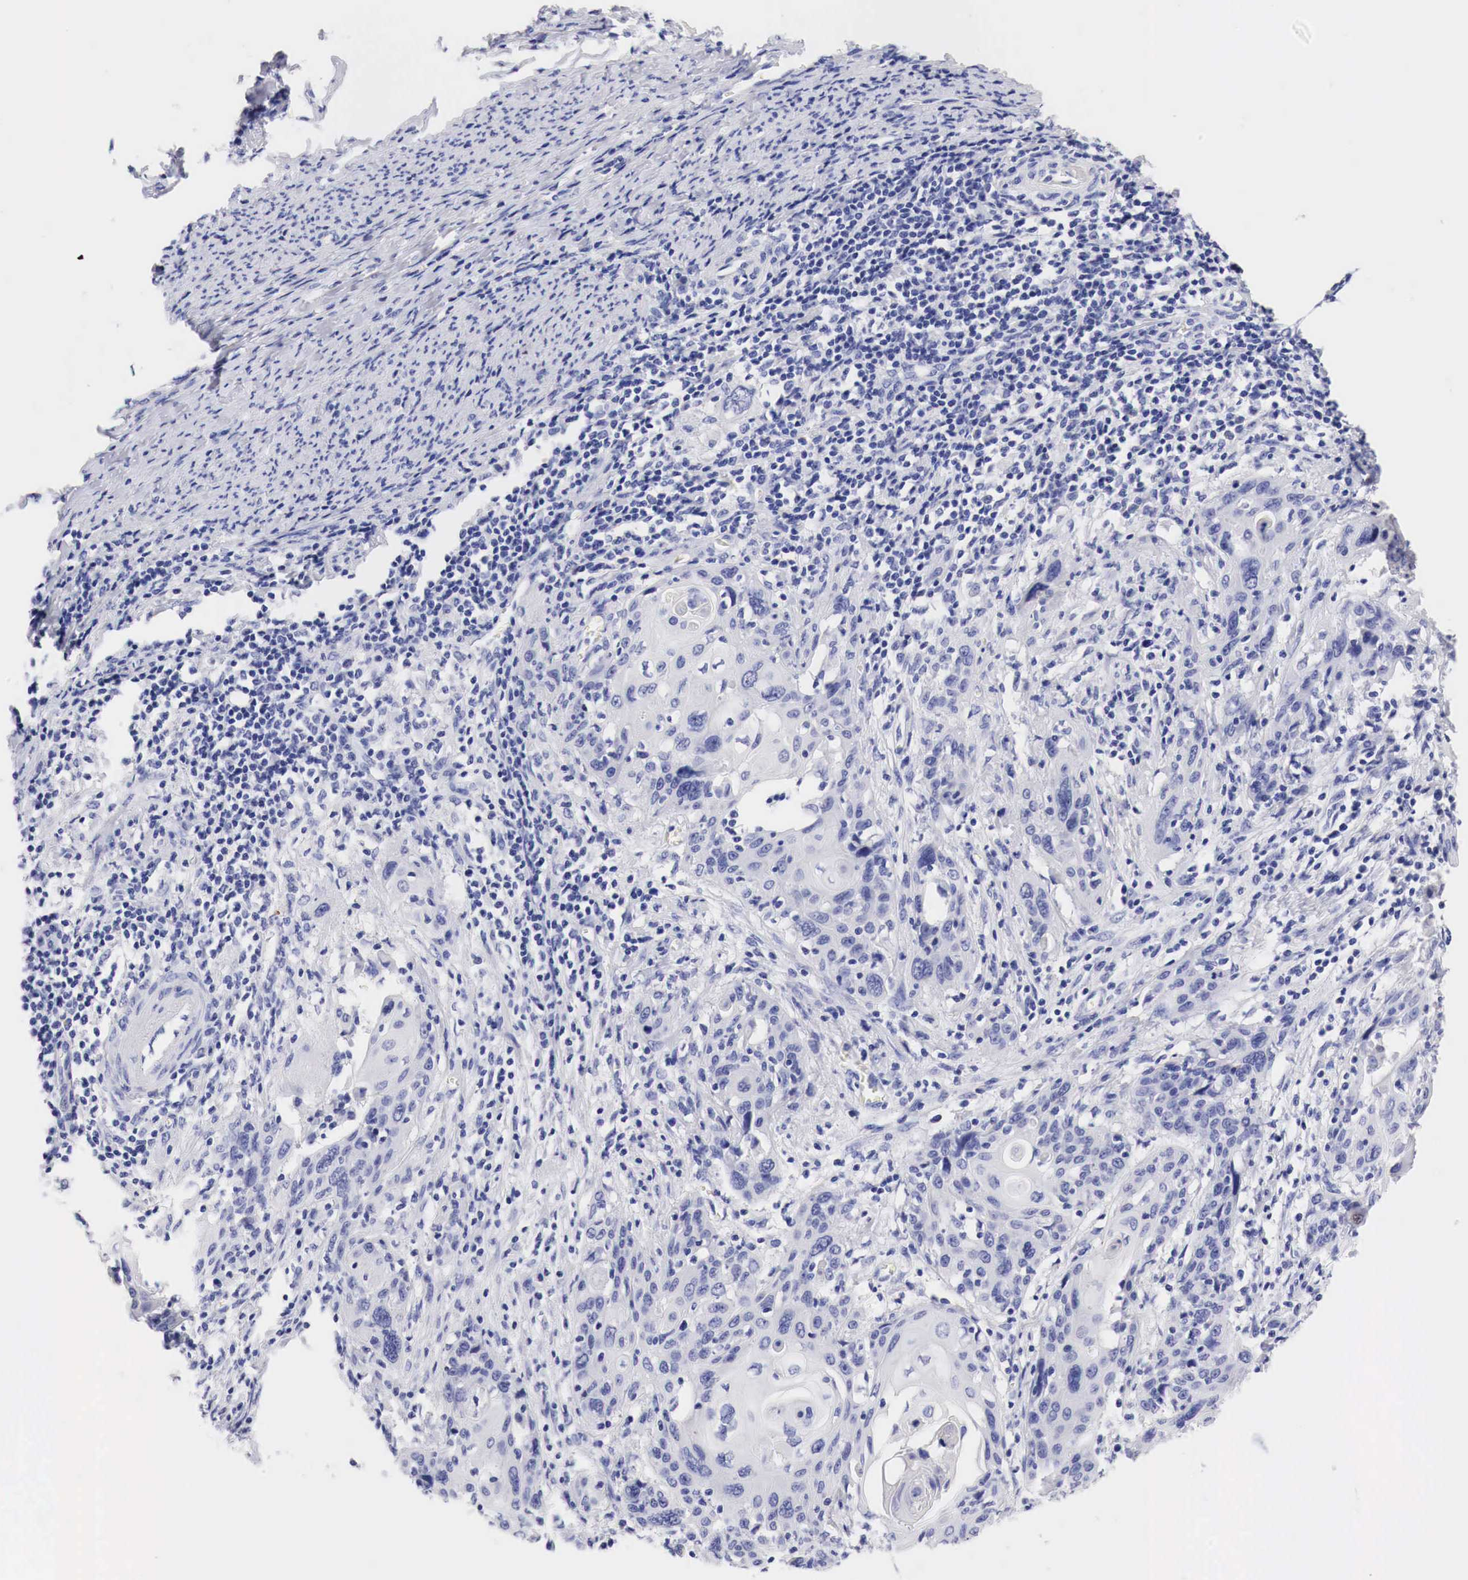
{"staining": {"intensity": "negative", "quantity": "none", "location": "none"}, "tissue": "cervical cancer", "cell_type": "Tumor cells", "image_type": "cancer", "snomed": [{"axis": "morphology", "description": "Squamous cell carcinoma, NOS"}, {"axis": "topography", "description": "Cervix"}], "caption": "Immunohistochemistry of cervical cancer demonstrates no expression in tumor cells.", "gene": "TYR", "patient": {"sex": "female", "age": 54}}